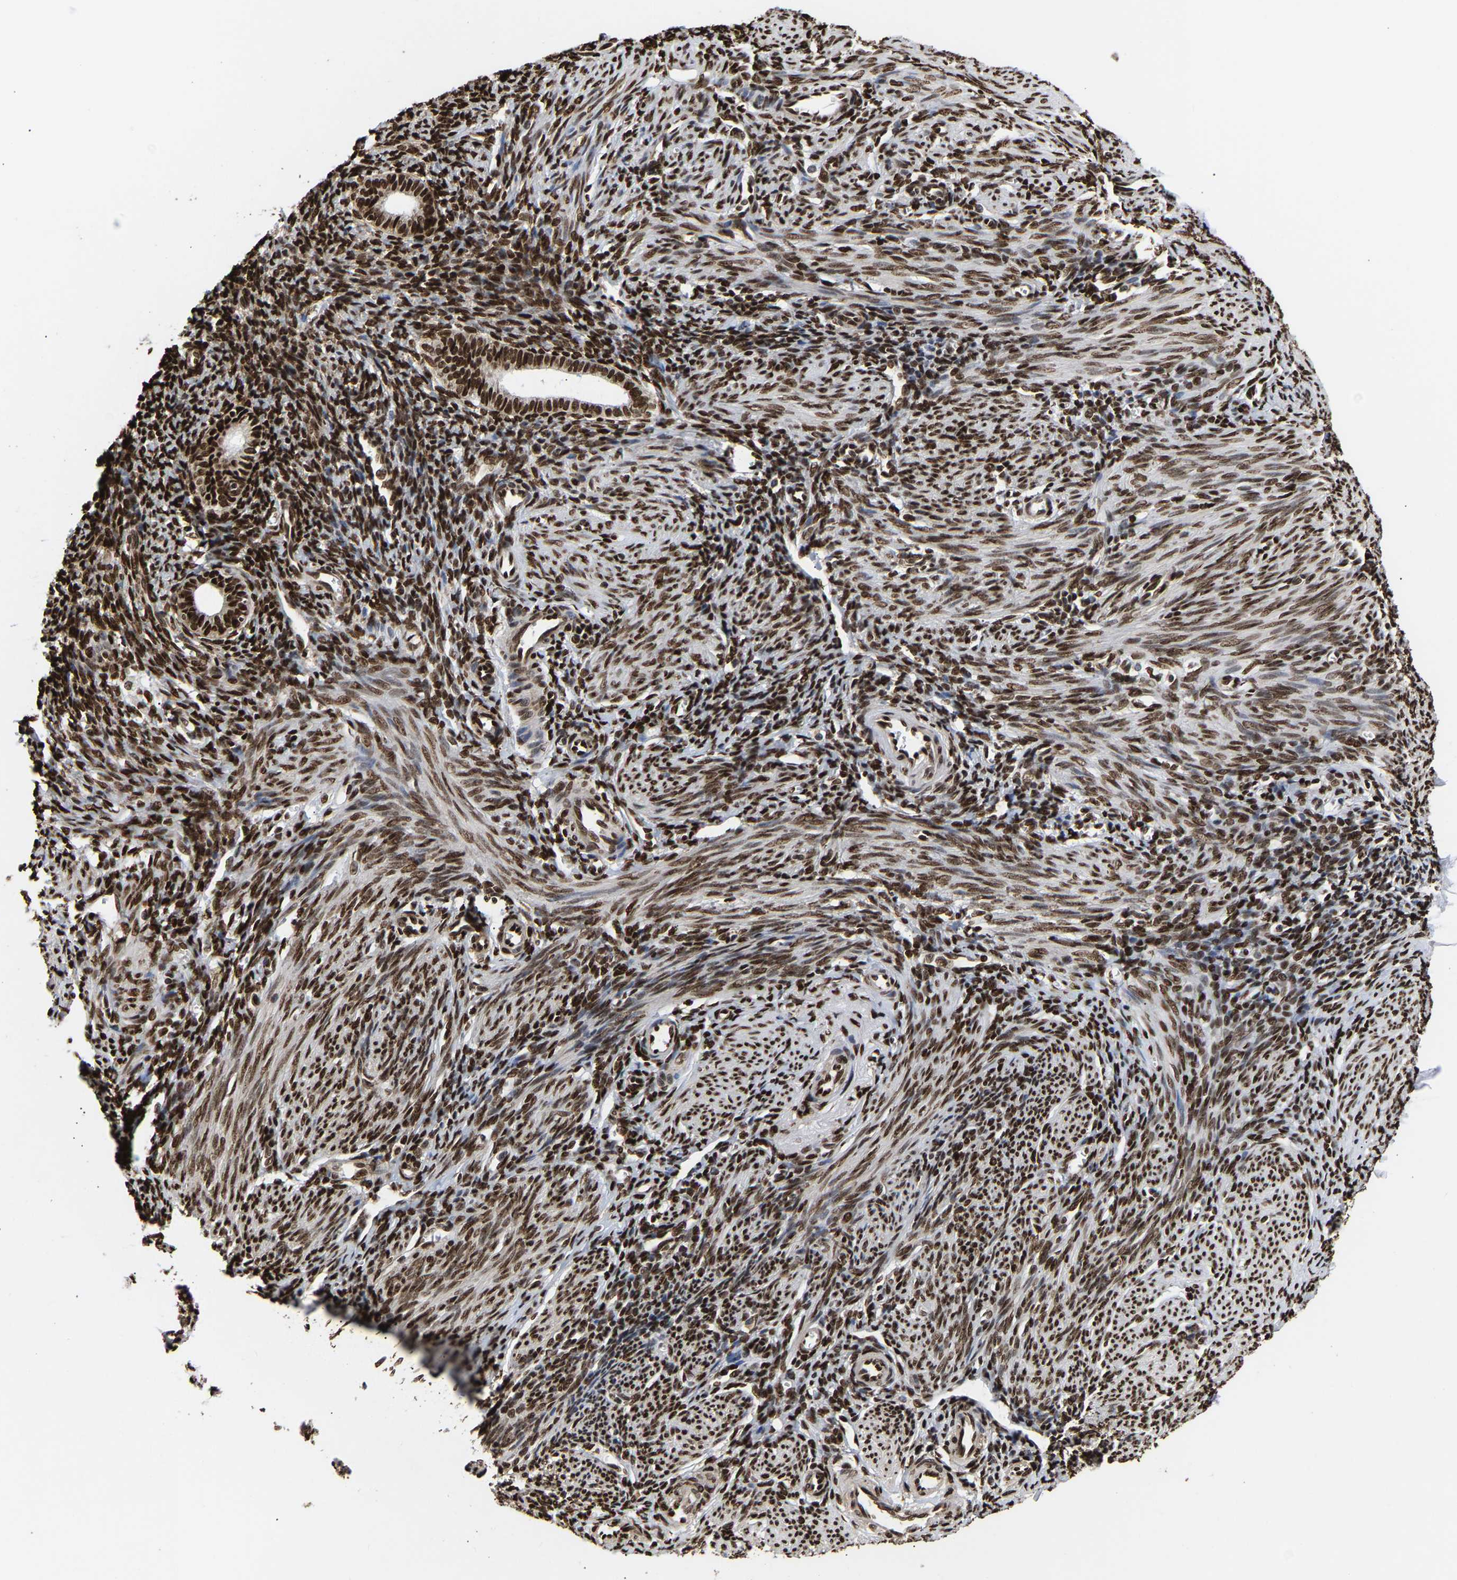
{"staining": {"intensity": "strong", "quantity": ">75%", "location": "nuclear"}, "tissue": "endometrium", "cell_type": "Cells in endometrial stroma", "image_type": "normal", "snomed": [{"axis": "morphology", "description": "Normal tissue, NOS"}, {"axis": "morphology", "description": "Adenocarcinoma, NOS"}, {"axis": "topography", "description": "Endometrium"}], "caption": "DAB (3,3'-diaminobenzidine) immunohistochemical staining of normal human endometrium exhibits strong nuclear protein positivity in approximately >75% of cells in endometrial stroma. The staining was performed using DAB (3,3'-diaminobenzidine) to visualize the protein expression in brown, while the nuclei were stained in blue with hematoxylin (Magnification: 20x).", "gene": "PSIP1", "patient": {"sex": "female", "age": 57}}